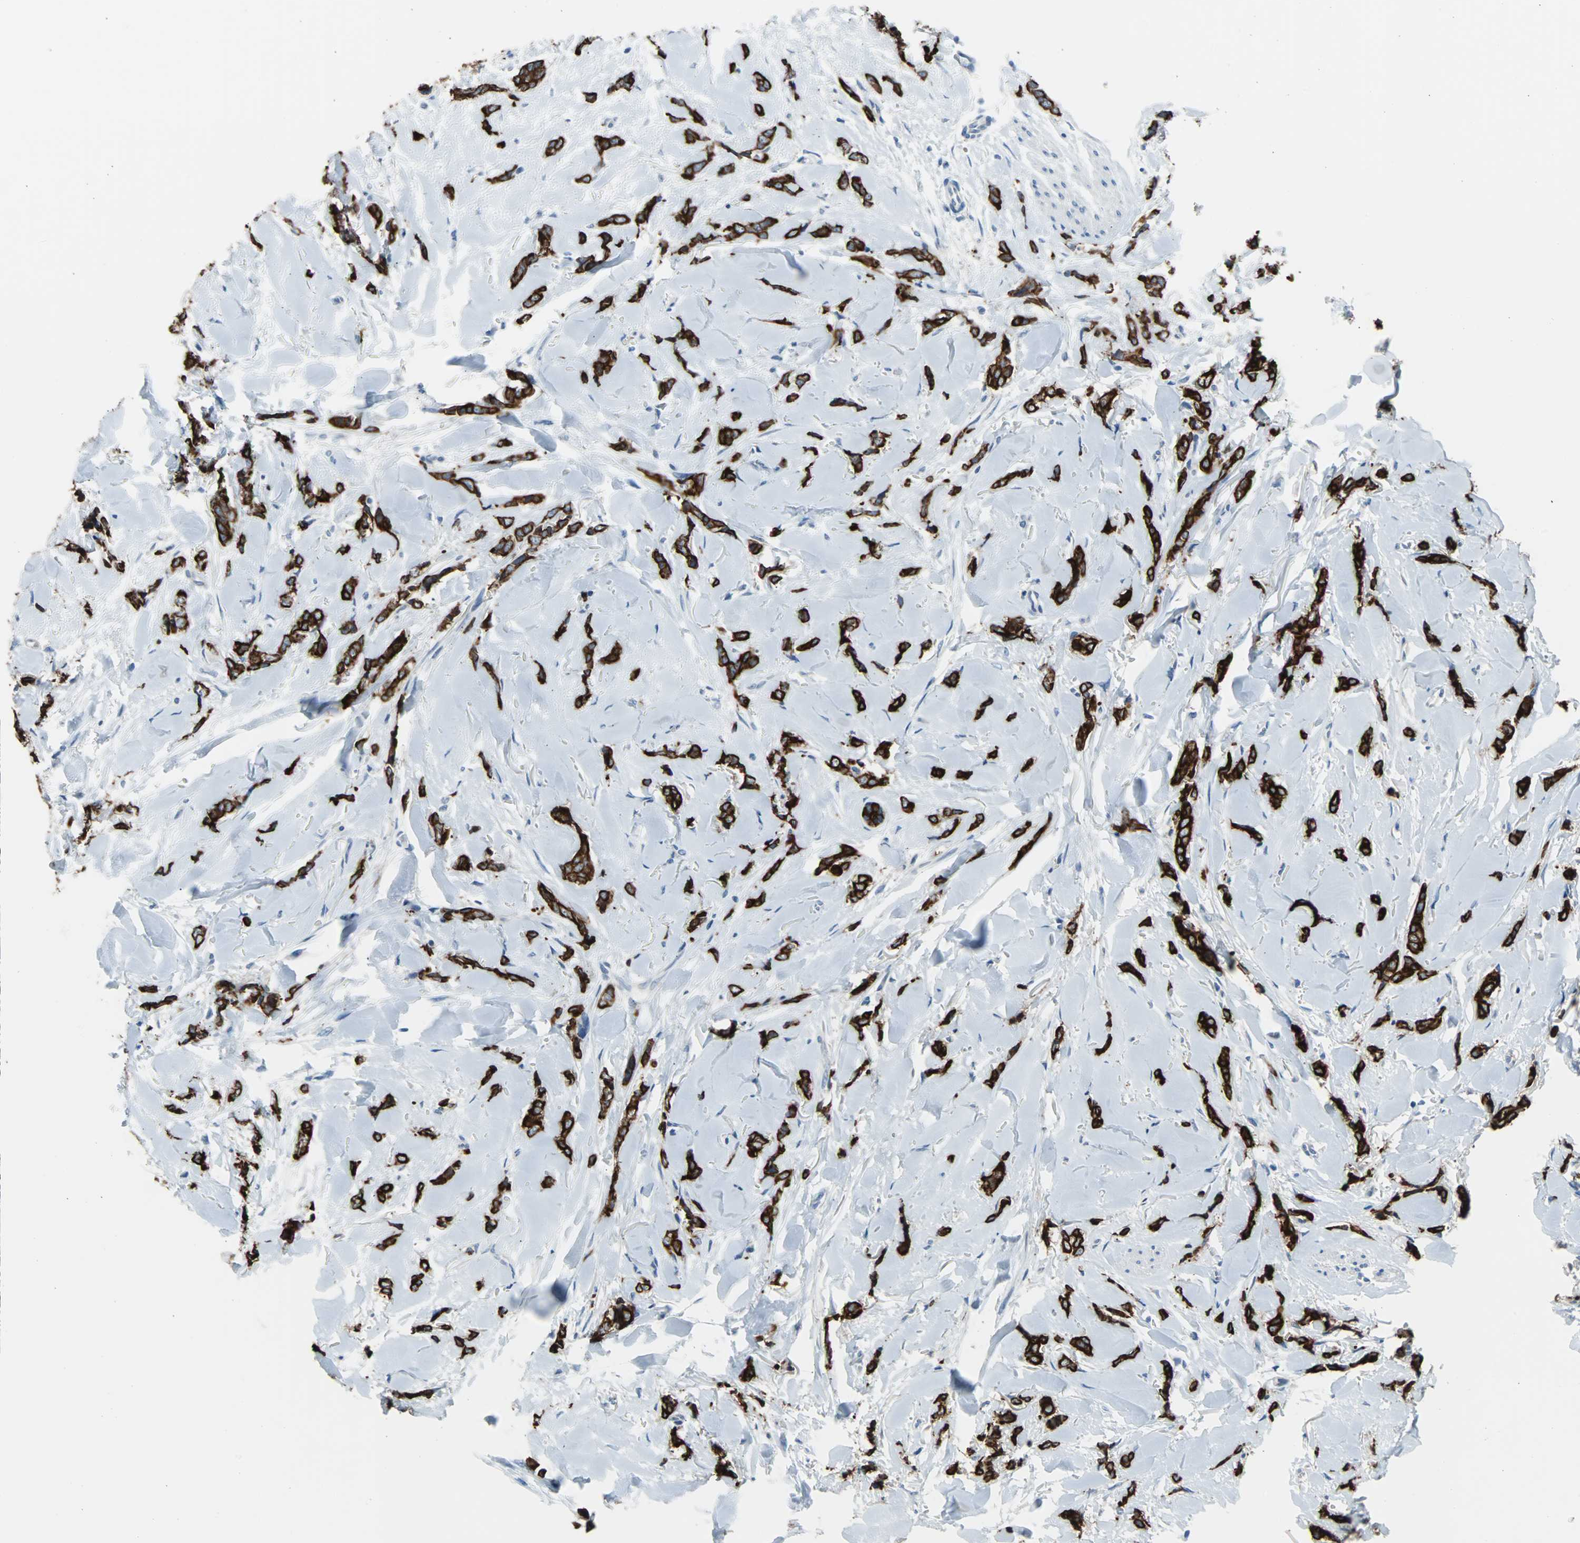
{"staining": {"intensity": "strong", "quantity": ">75%", "location": "cytoplasmic/membranous"}, "tissue": "breast cancer", "cell_type": "Tumor cells", "image_type": "cancer", "snomed": [{"axis": "morphology", "description": "Lobular carcinoma"}, {"axis": "topography", "description": "Skin"}, {"axis": "topography", "description": "Breast"}], "caption": "The photomicrograph shows a brown stain indicating the presence of a protein in the cytoplasmic/membranous of tumor cells in lobular carcinoma (breast).", "gene": "KRT7", "patient": {"sex": "female", "age": 46}}